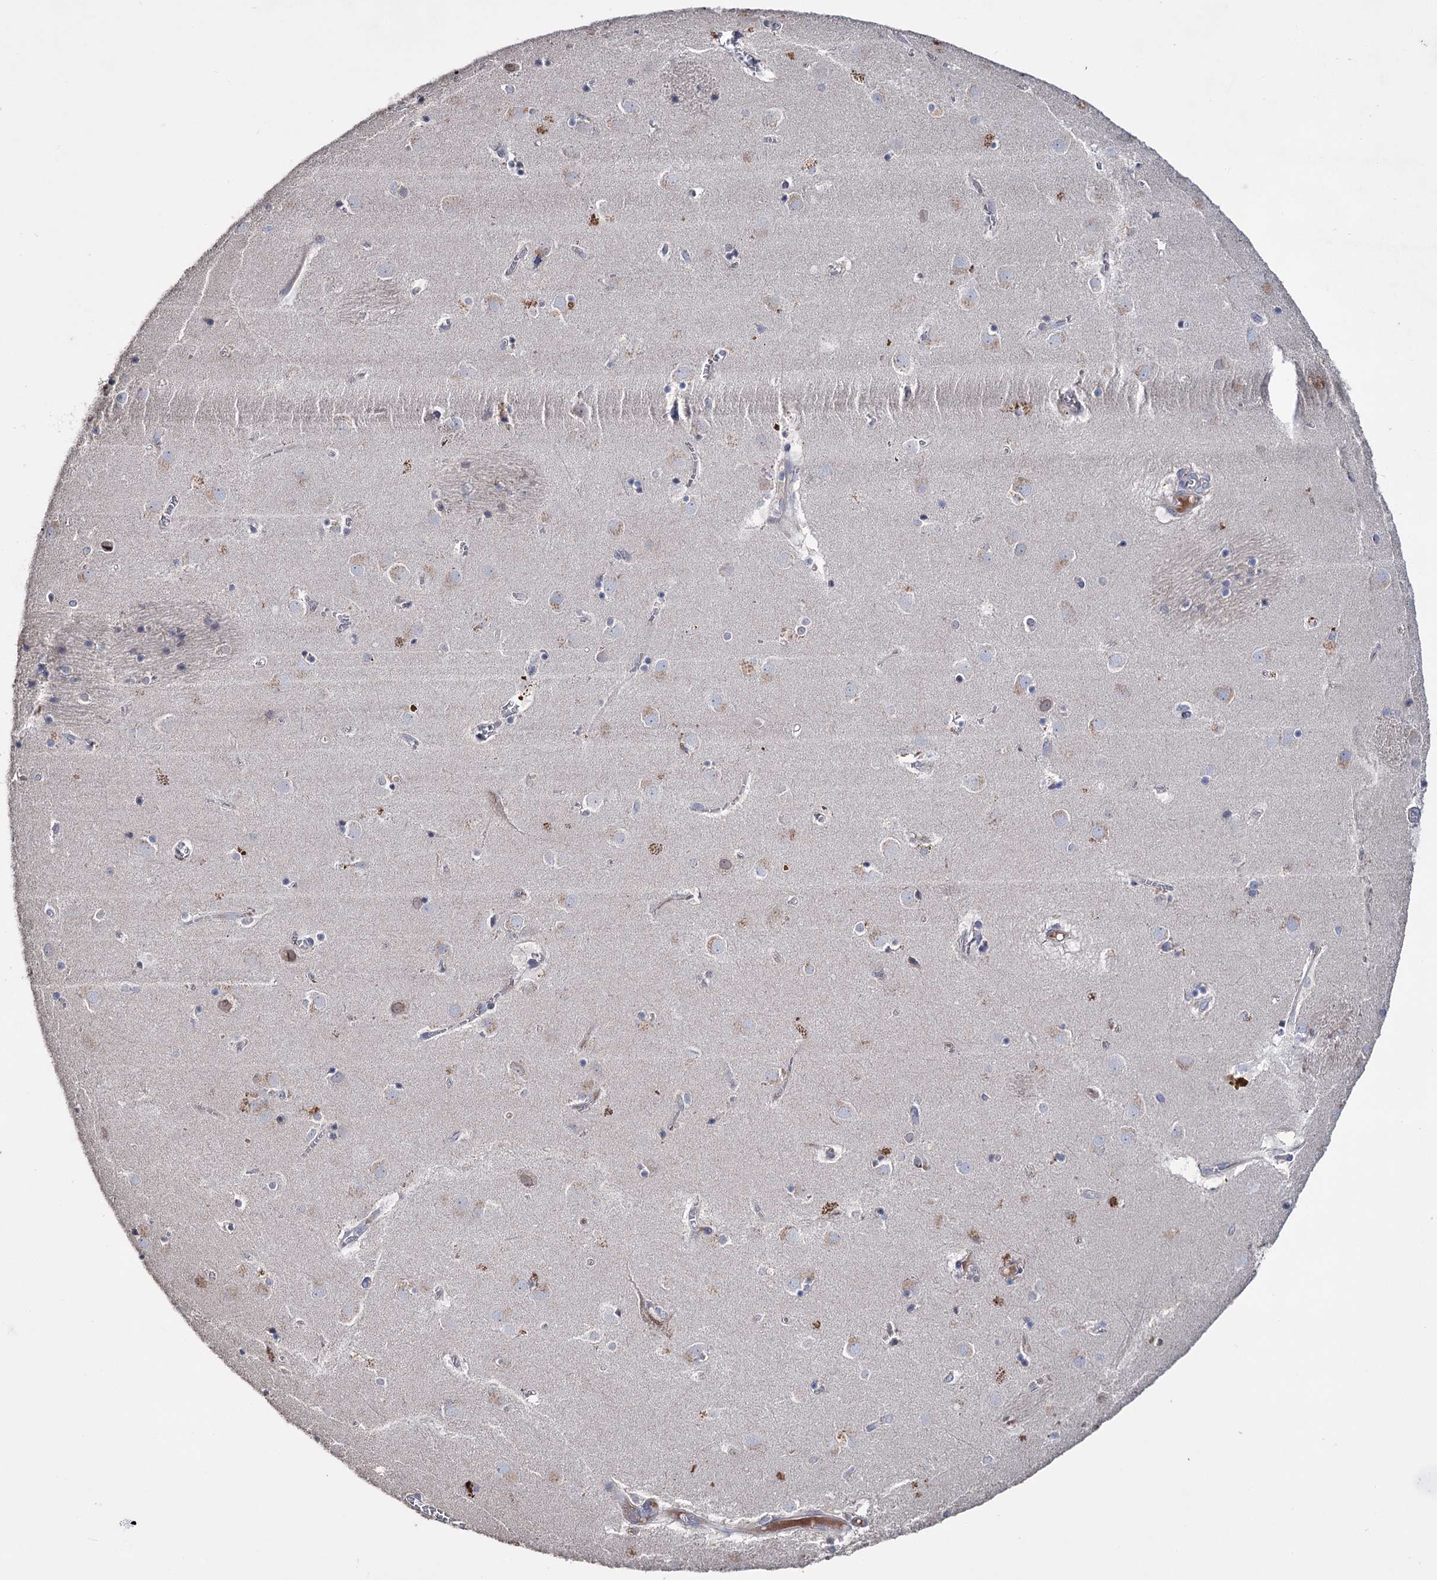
{"staining": {"intensity": "negative", "quantity": "none", "location": "none"}, "tissue": "caudate", "cell_type": "Glial cells", "image_type": "normal", "snomed": [{"axis": "morphology", "description": "Normal tissue, NOS"}, {"axis": "topography", "description": "Lateral ventricle wall"}], "caption": "A histopathology image of human caudate is negative for staining in glial cells. (DAB IHC visualized using brightfield microscopy, high magnification).", "gene": "EPB41L5", "patient": {"sex": "male", "age": 70}}